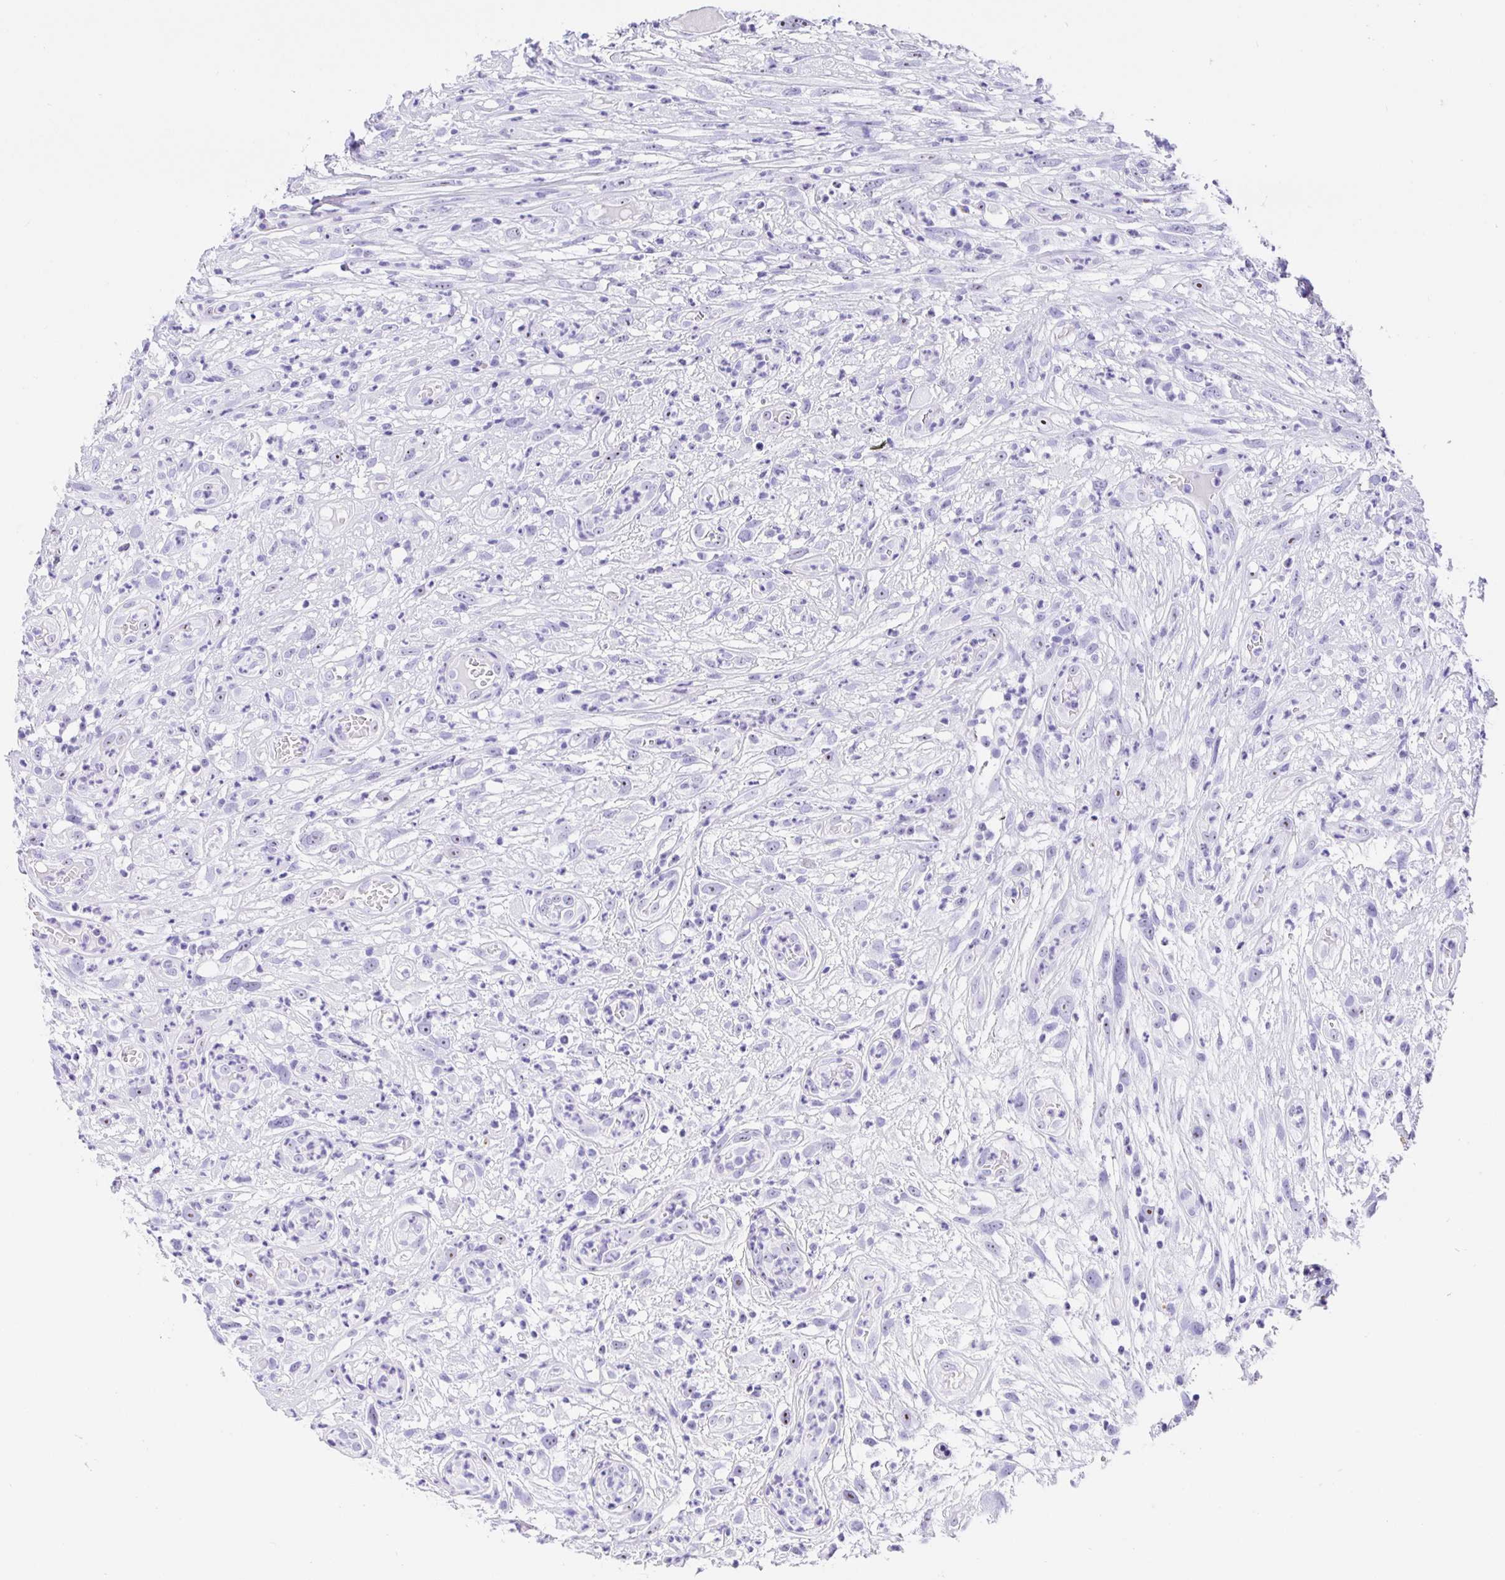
{"staining": {"intensity": "negative", "quantity": "none", "location": "none"}, "tissue": "head and neck cancer", "cell_type": "Tumor cells", "image_type": "cancer", "snomed": [{"axis": "morphology", "description": "Squamous cell carcinoma, NOS"}, {"axis": "topography", "description": "Head-Neck"}], "caption": "IHC of human head and neck squamous cell carcinoma shows no staining in tumor cells.", "gene": "PRAMEF19", "patient": {"sex": "male", "age": 65}}